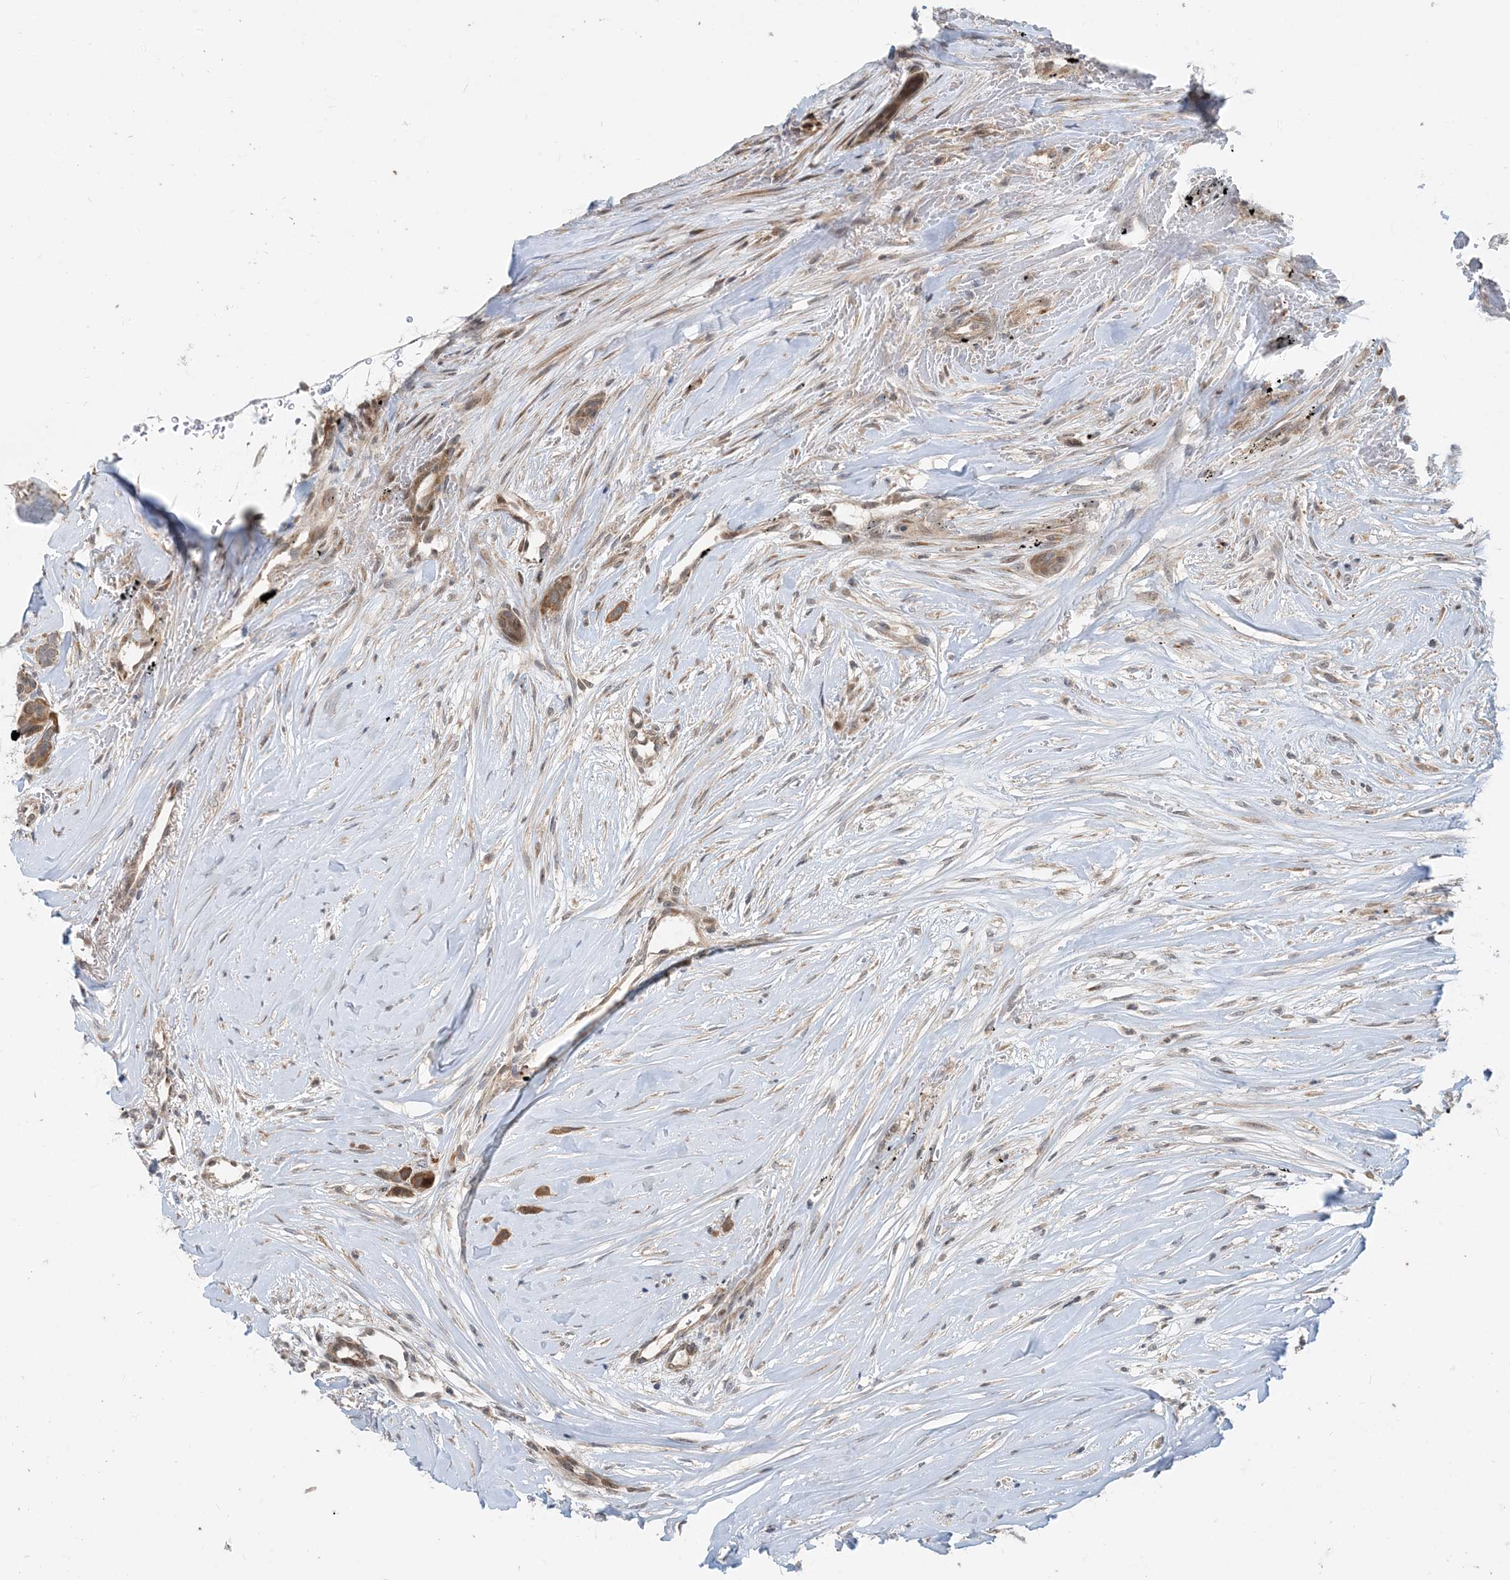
{"staining": {"intensity": "moderate", "quantity": ">75%", "location": "cytoplasmic/membranous"}, "tissue": "breast cancer", "cell_type": "Tumor cells", "image_type": "cancer", "snomed": [{"axis": "morphology", "description": "Lobular carcinoma"}, {"axis": "topography", "description": "Breast"}], "caption": "Moderate cytoplasmic/membranous expression is appreciated in about >75% of tumor cells in breast cancer. Immunohistochemistry (ihc) stains the protein of interest in brown and the nuclei are stained blue.", "gene": "PHOSPHO2", "patient": {"sex": "female", "age": 51}}